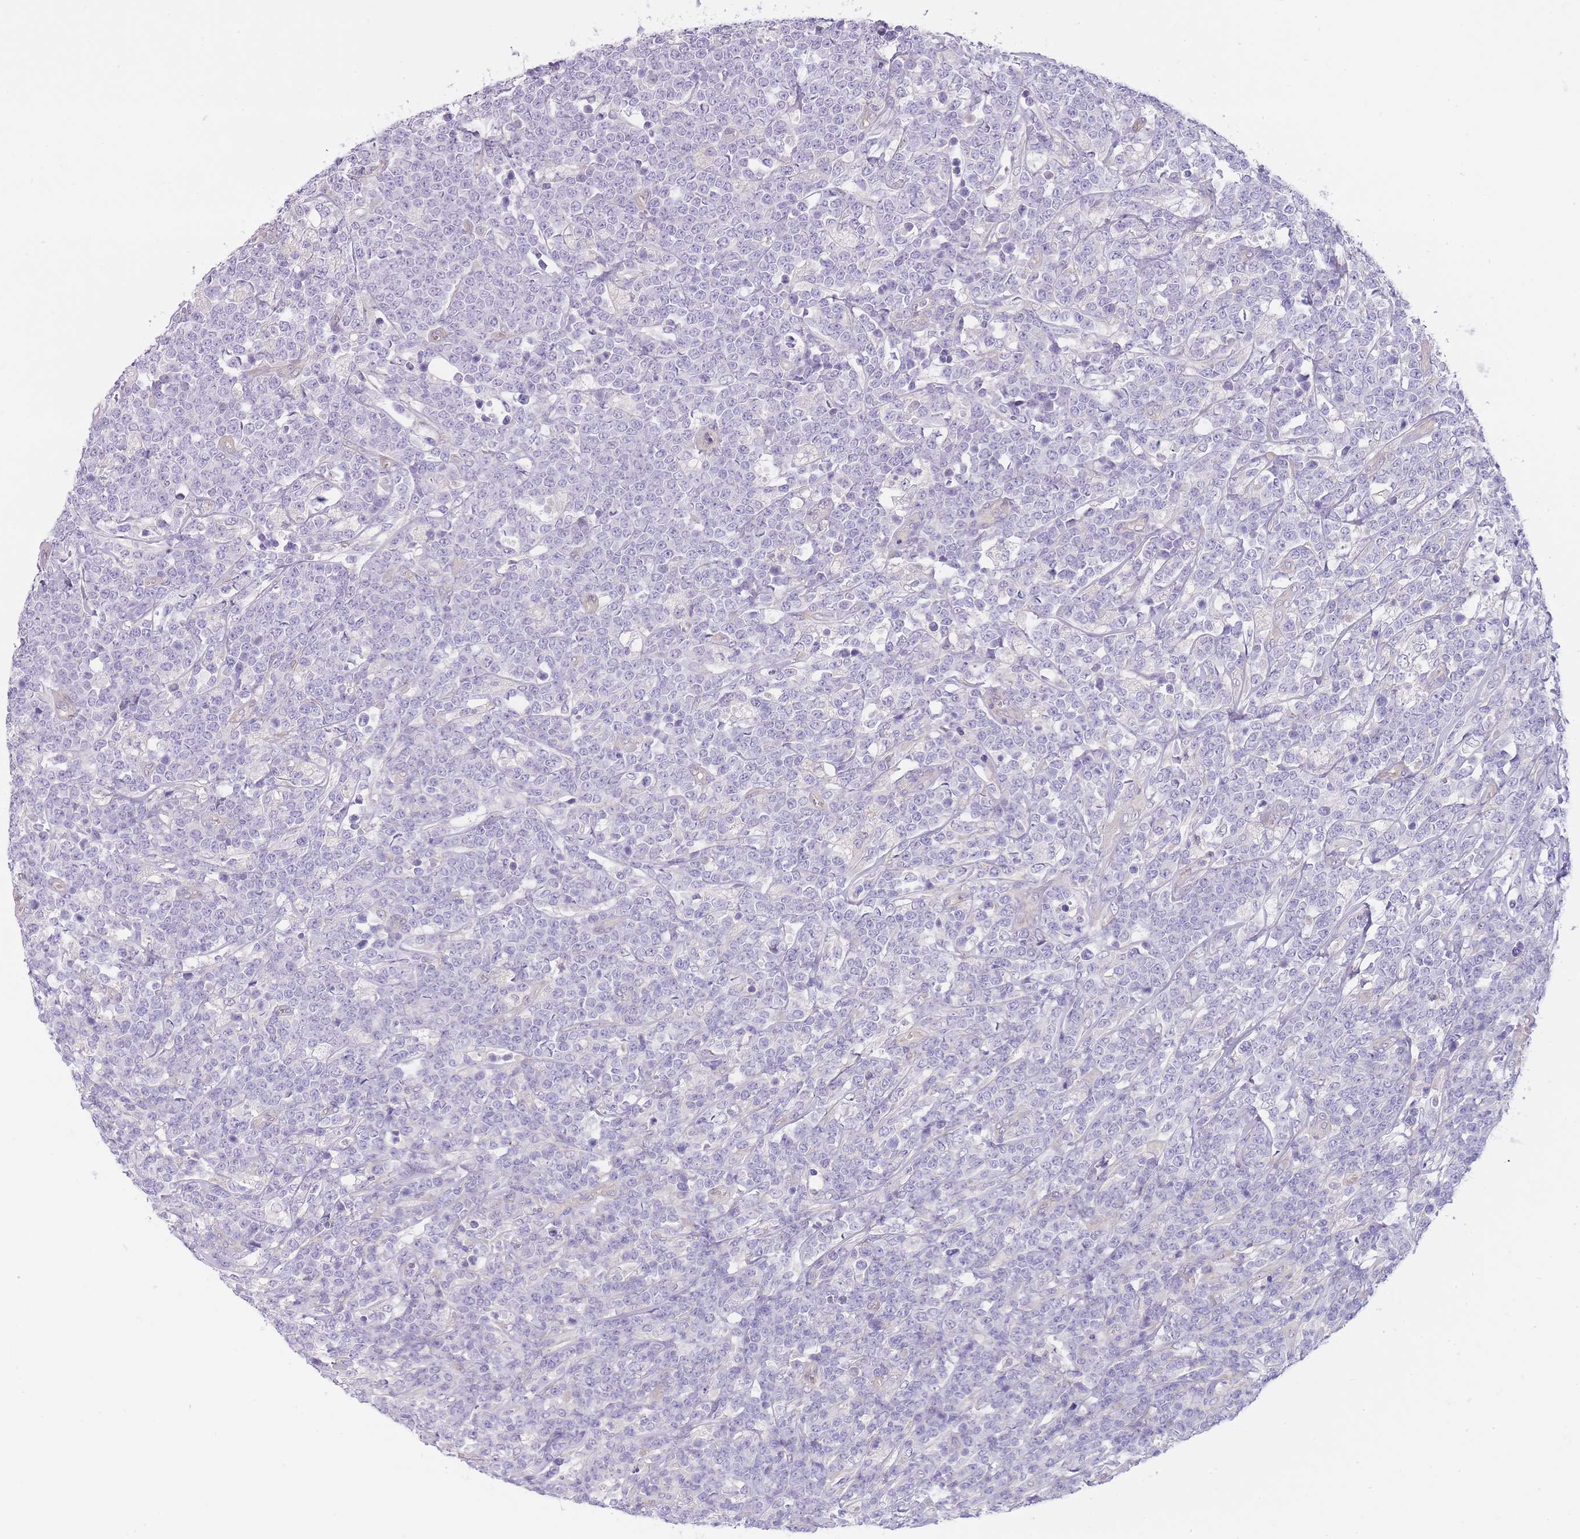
{"staining": {"intensity": "negative", "quantity": "none", "location": "none"}, "tissue": "lymphoma", "cell_type": "Tumor cells", "image_type": "cancer", "snomed": [{"axis": "morphology", "description": "Malignant lymphoma, non-Hodgkin's type, High grade"}, {"axis": "topography", "description": "Small intestine"}], "caption": "There is no significant positivity in tumor cells of lymphoma. The staining is performed using DAB brown chromogen with nuclei counter-stained in using hematoxylin.", "gene": "REV1", "patient": {"sex": "male", "age": 8}}